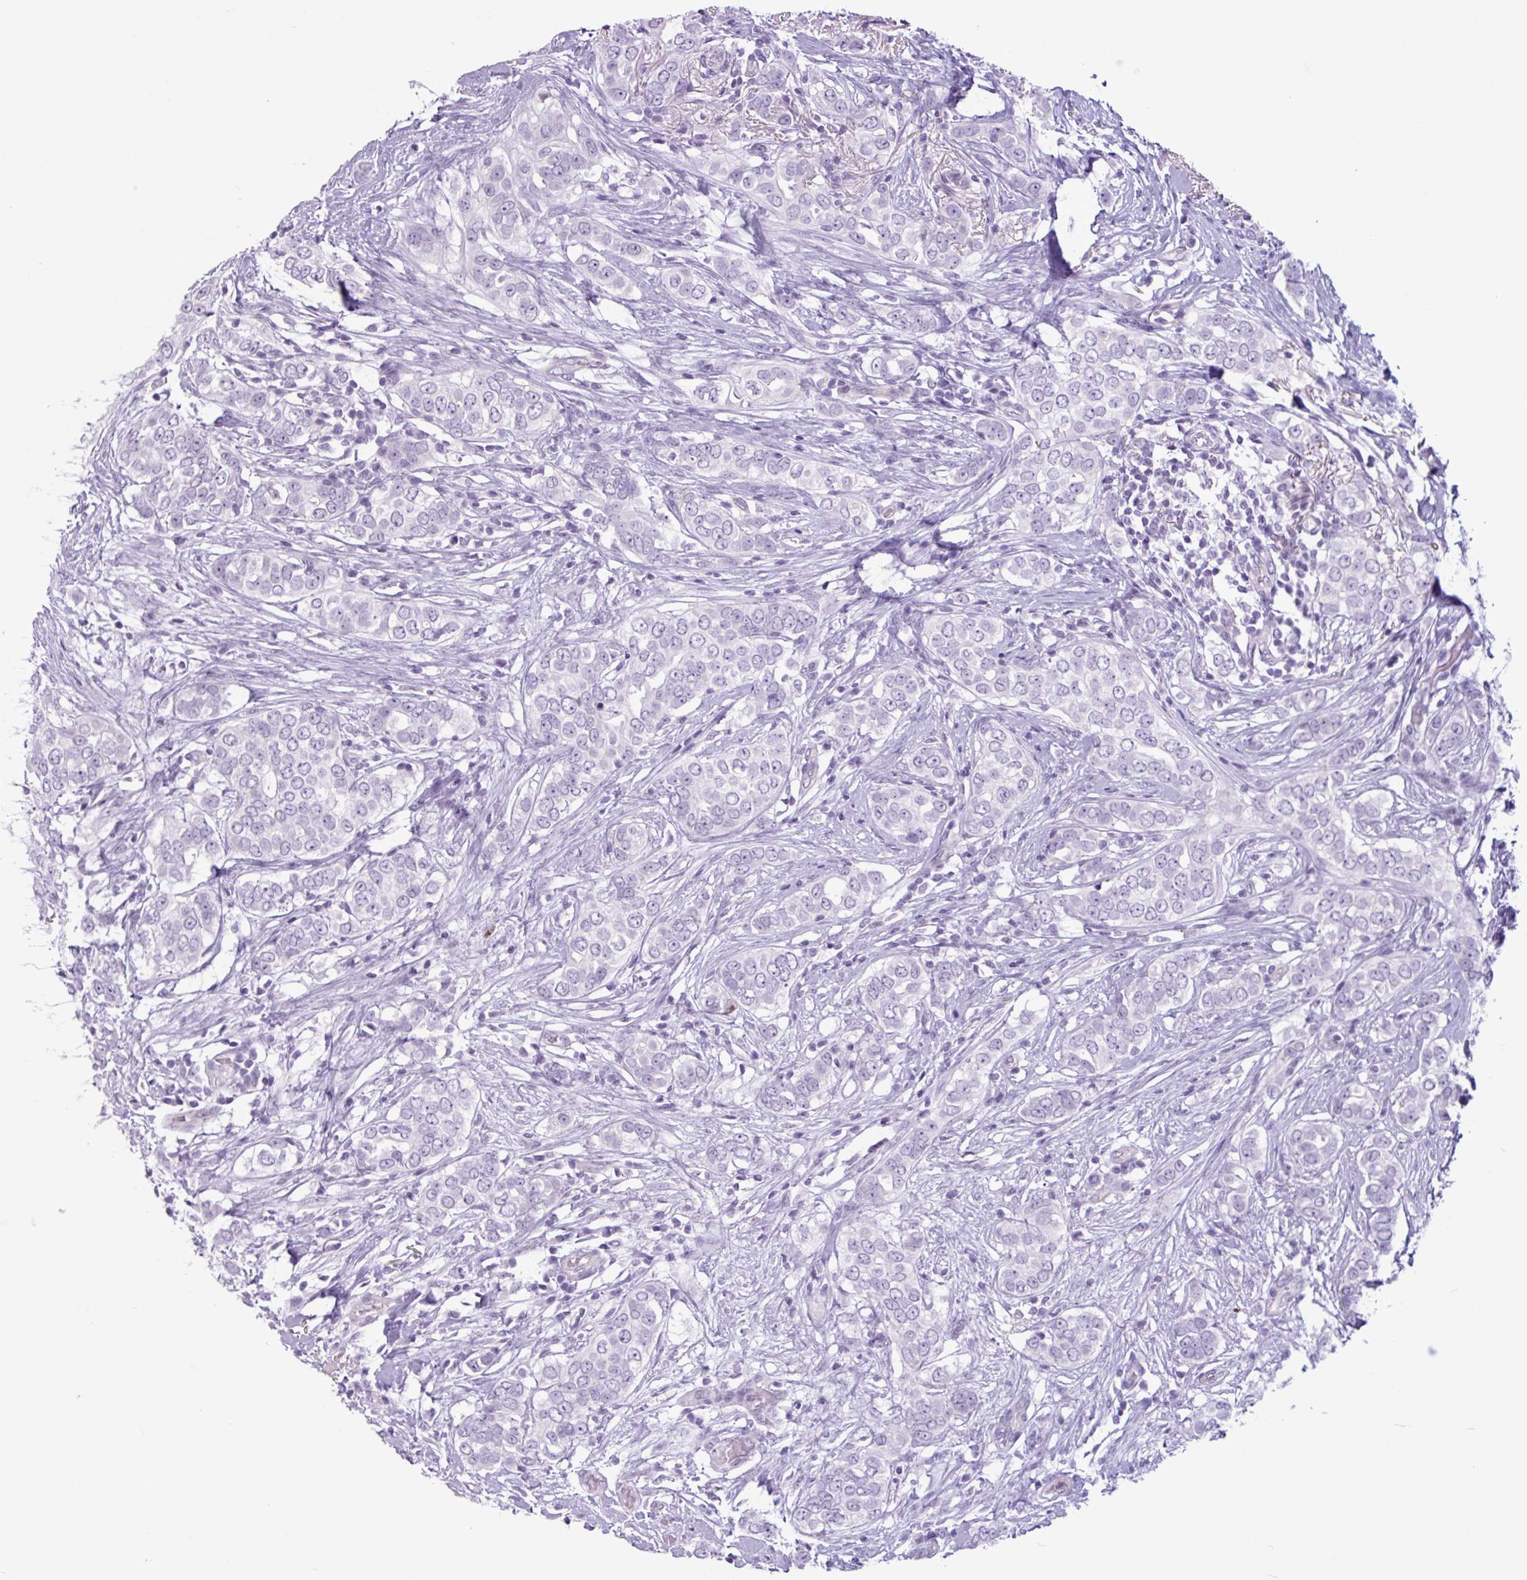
{"staining": {"intensity": "negative", "quantity": "none", "location": "none"}, "tissue": "breast cancer", "cell_type": "Tumor cells", "image_type": "cancer", "snomed": [{"axis": "morphology", "description": "Lobular carcinoma"}, {"axis": "topography", "description": "Breast"}], "caption": "Immunohistochemistry of human breast cancer (lobular carcinoma) demonstrates no staining in tumor cells.", "gene": "TMEM178A", "patient": {"sex": "female", "age": 51}}